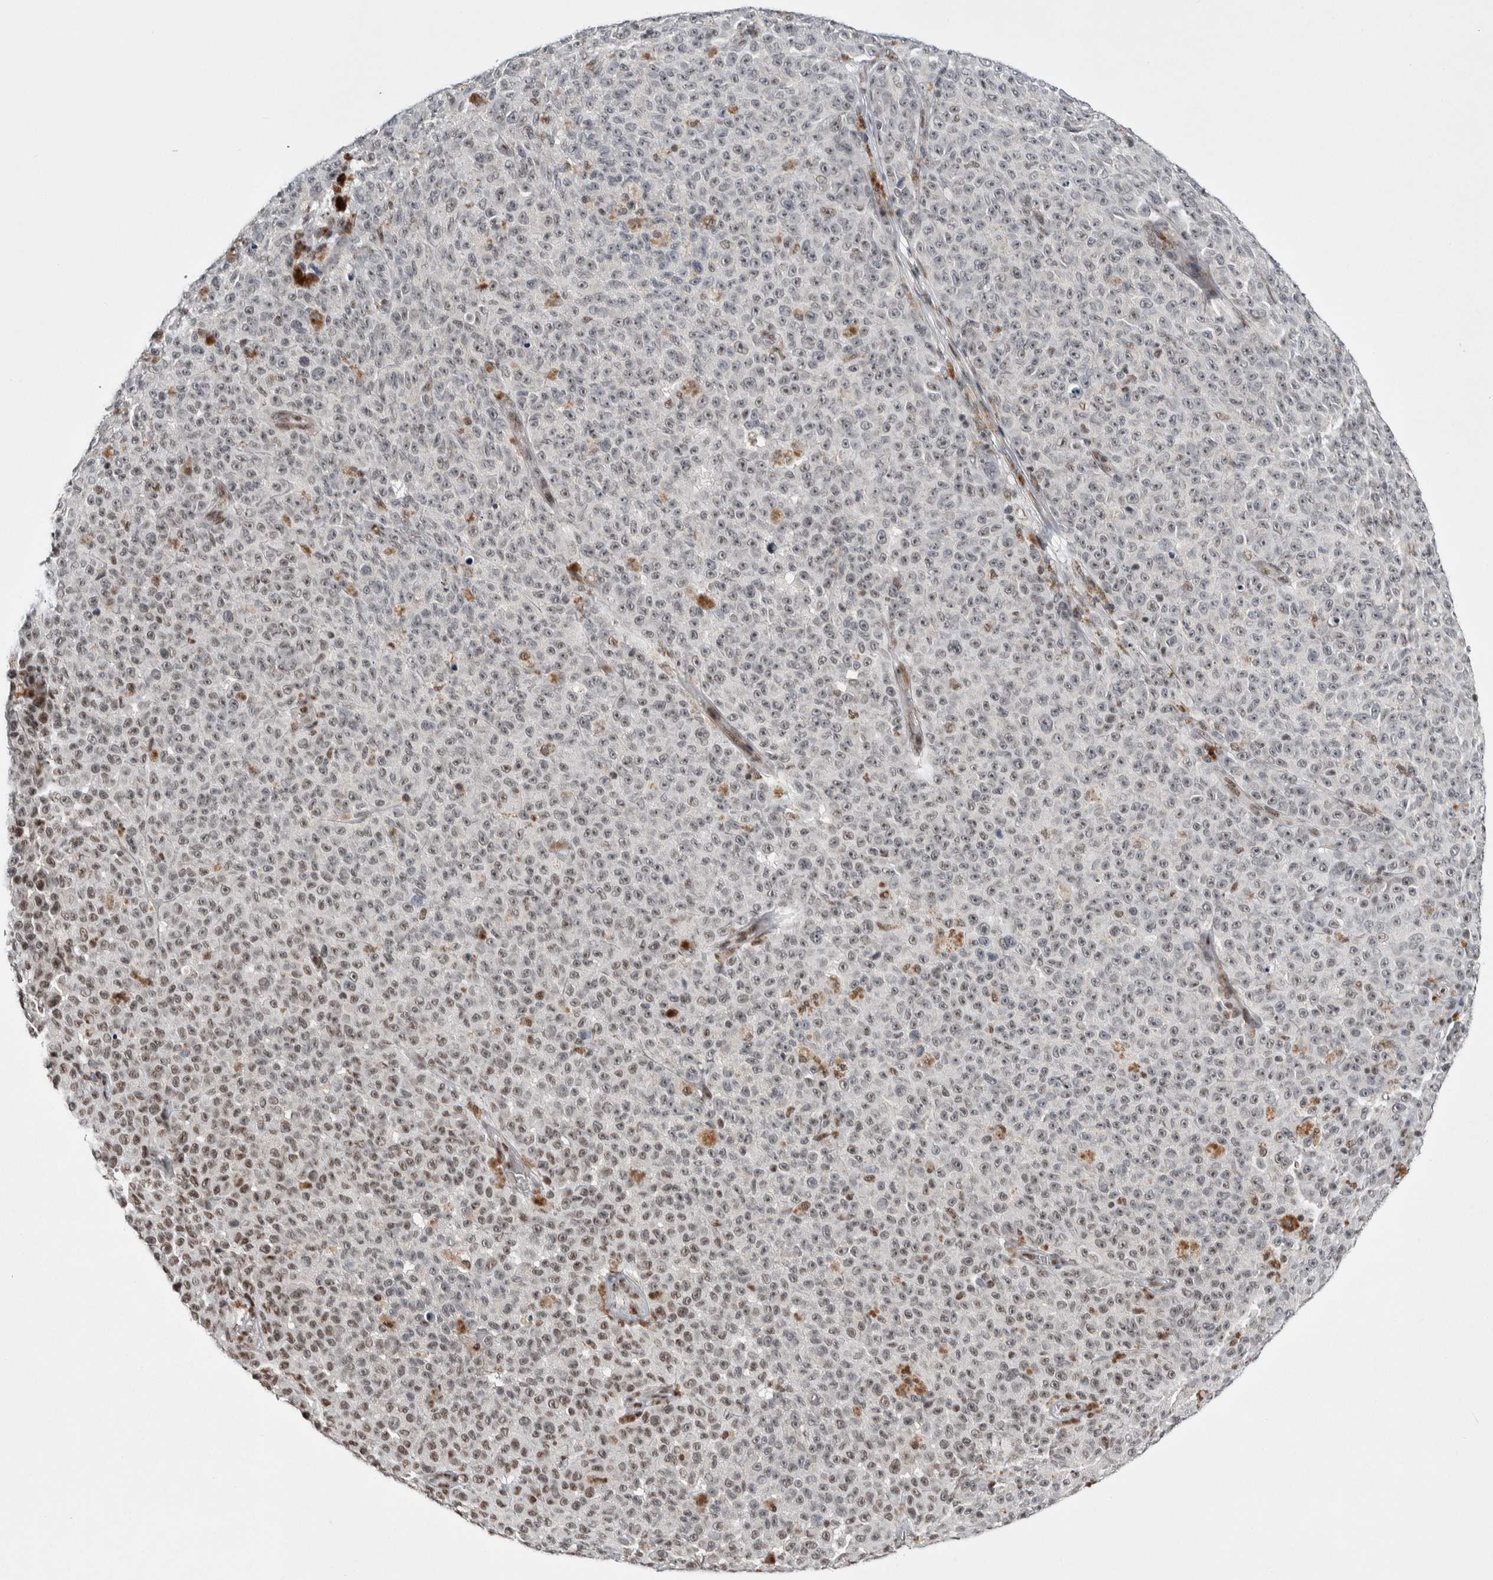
{"staining": {"intensity": "moderate", "quantity": "25%-75%", "location": "nuclear"}, "tissue": "melanoma", "cell_type": "Tumor cells", "image_type": "cancer", "snomed": [{"axis": "morphology", "description": "Malignant melanoma, NOS"}, {"axis": "topography", "description": "Skin"}], "caption": "Human malignant melanoma stained with a protein marker exhibits moderate staining in tumor cells.", "gene": "ASPN", "patient": {"sex": "female", "age": 82}}